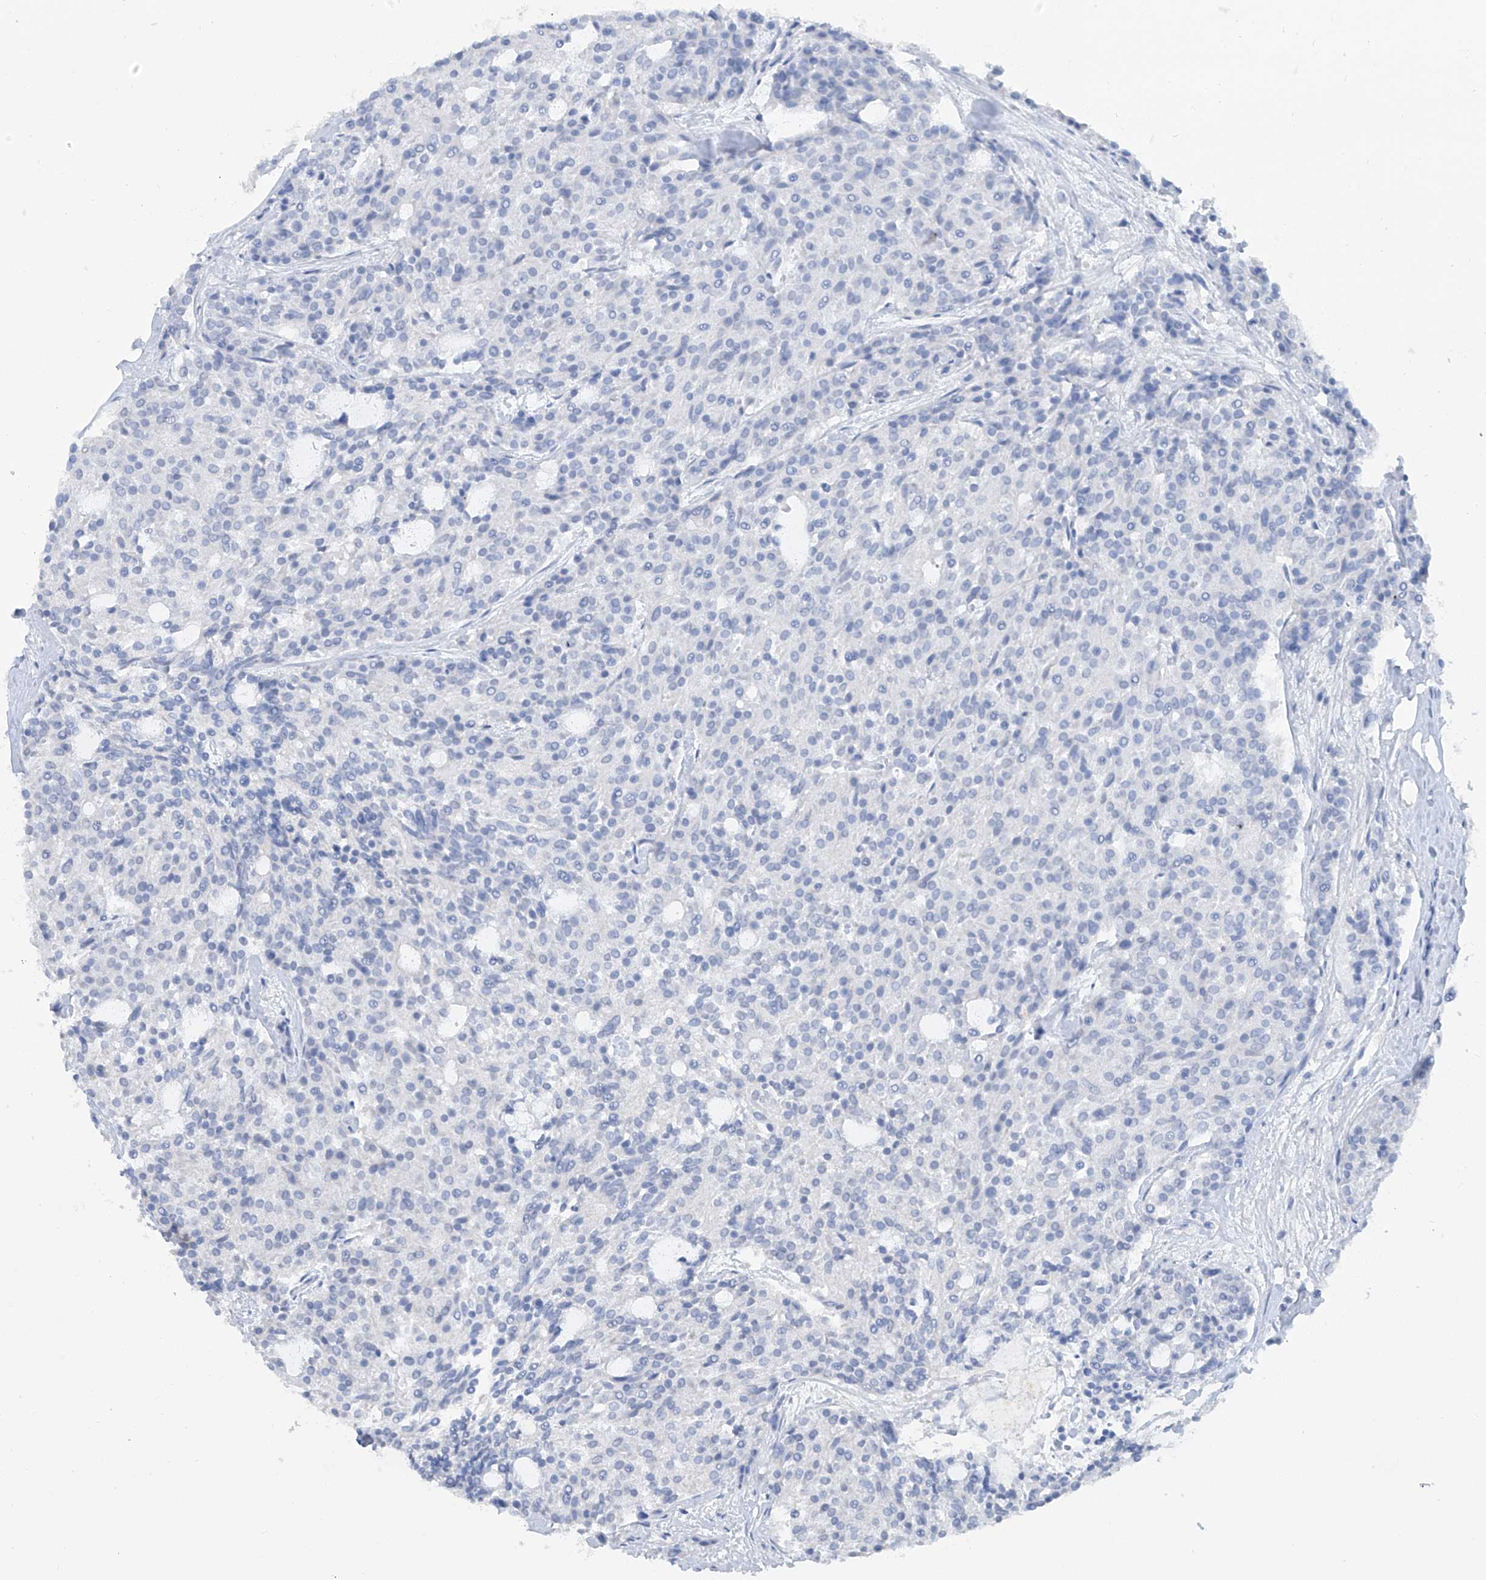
{"staining": {"intensity": "negative", "quantity": "none", "location": "none"}, "tissue": "carcinoid", "cell_type": "Tumor cells", "image_type": "cancer", "snomed": [{"axis": "morphology", "description": "Carcinoid, malignant, NOS"}, {"axis": "topography", "description": "Pancreas"}], "caption": "Malignant carcinoid stained for a protein using immunohistochemistry exhibits no staining tumor cells.", "gene": "HAS3", "patient": {"sex": "female", "age": 54}}